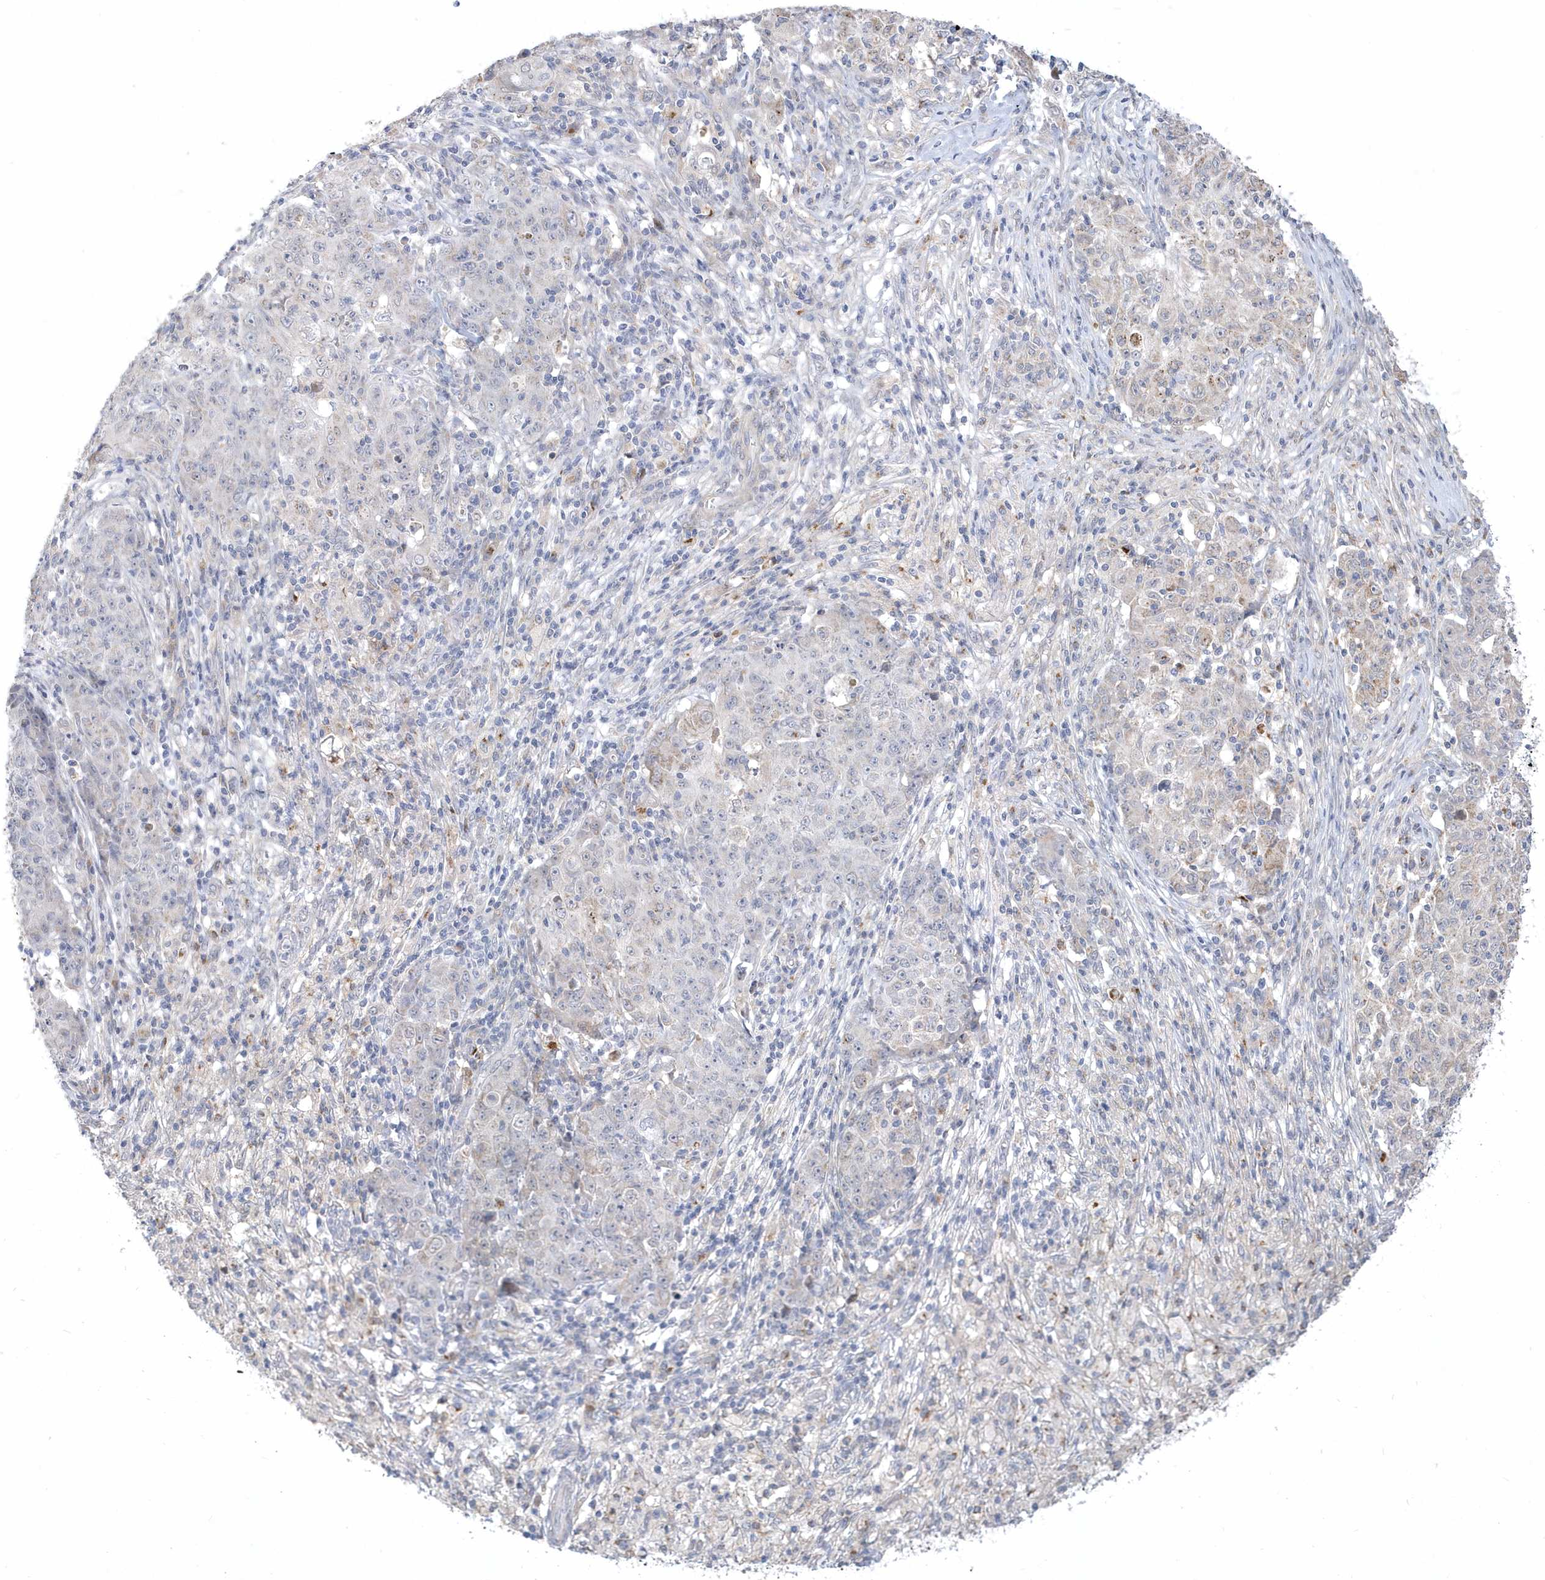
{"staining": {"intensity": "negative", "quantity": "none", "location": "none"}, "tissue": "ovarian cancer", "cell_type": "Tumor cells", "image_type": "cancer", "snomed": [{"axis": "morphology", "description": "Carcinoma, endometroid"}, {"axis": "topography", "description": "Ovary"}], "caption": "Tumor cells show no significant expression in ovarian cancer. (Brightfield microscopy of DAB (3,3'-diaminobenzidine) IHC at high magnification).", "gene": "TSPEAR", "patient": {"sex": "female", "age": 42}}